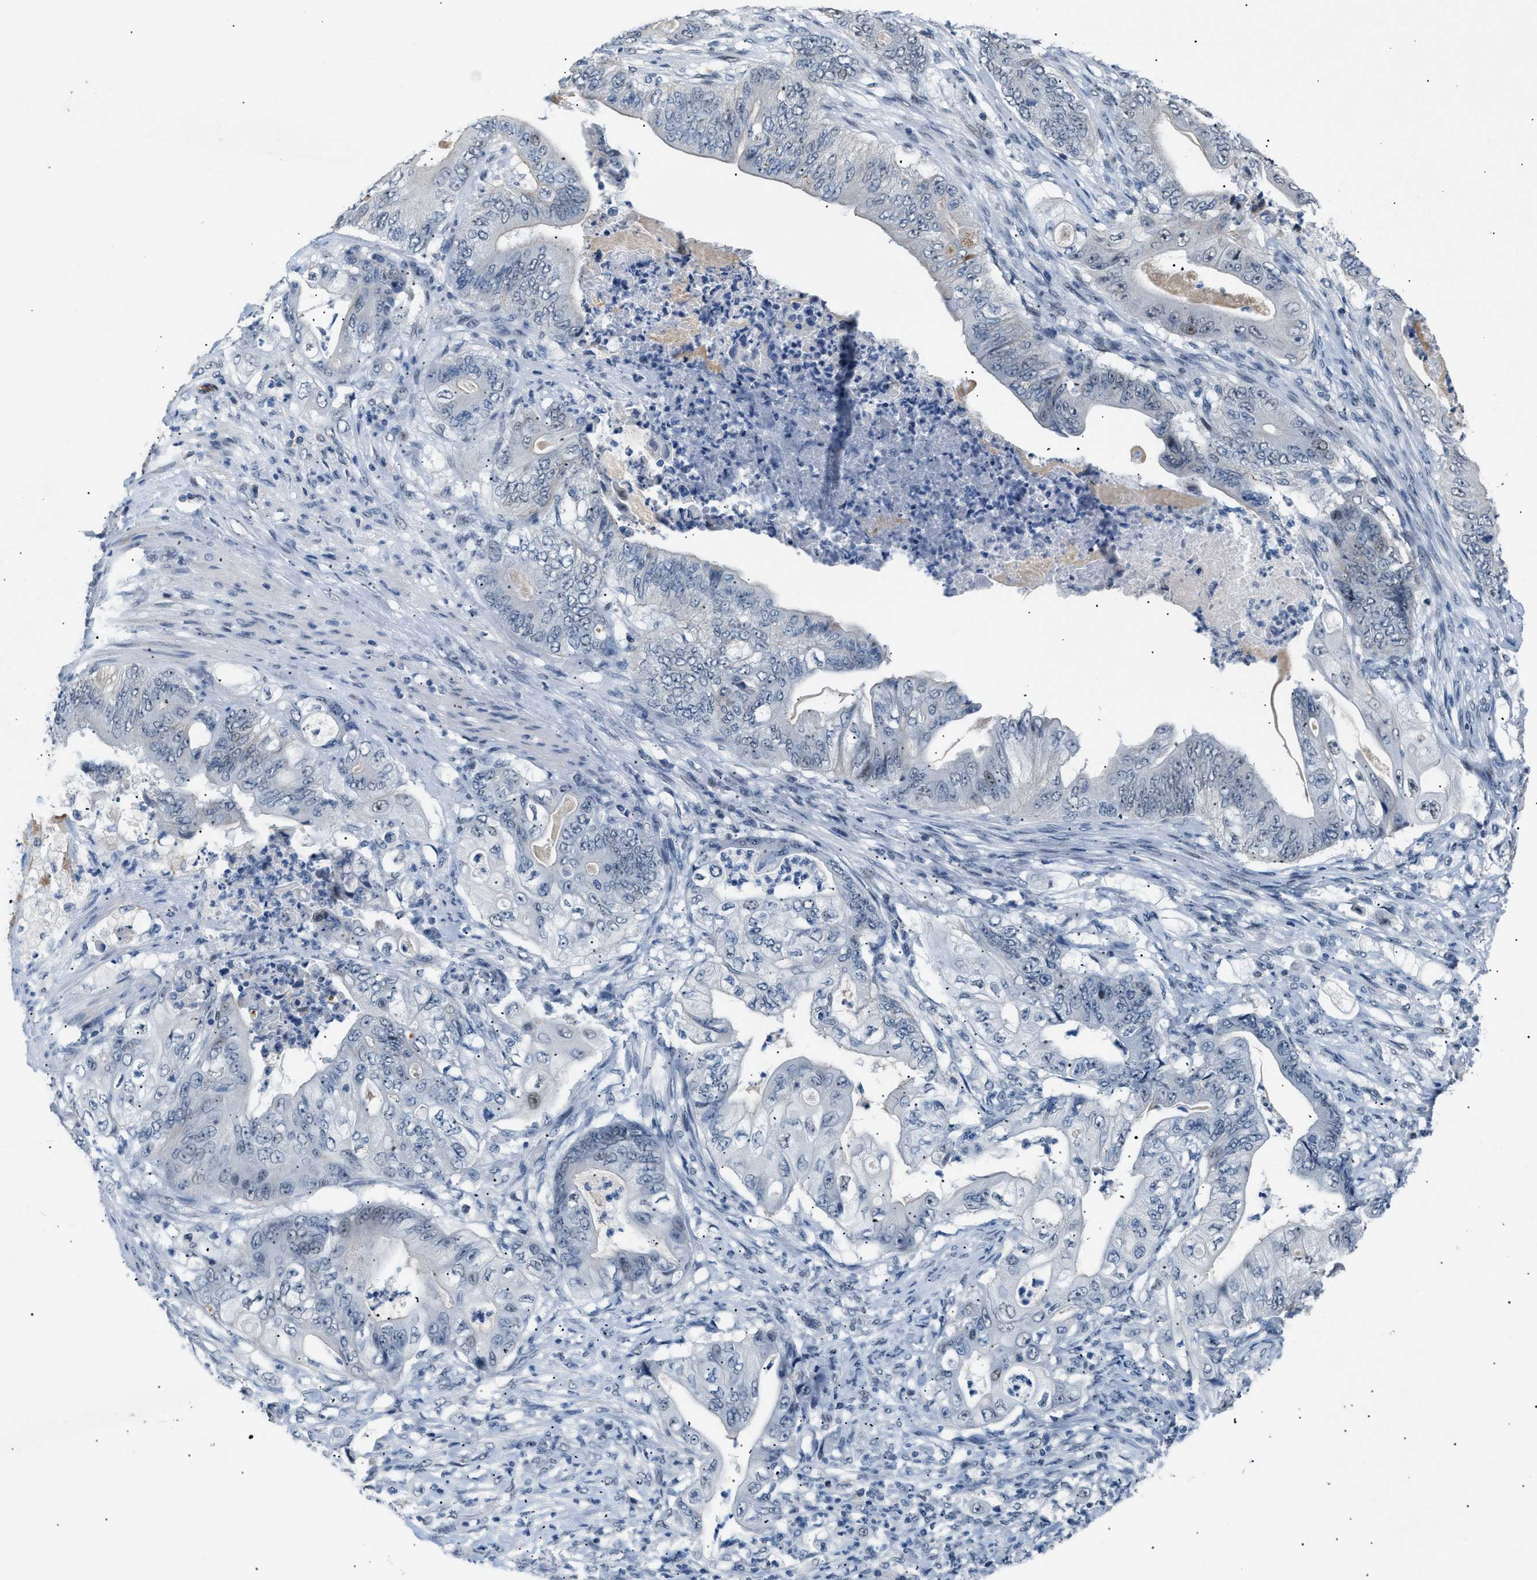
{"staining": {"intensity": "weak", "quantity": "<25%", "location": "nuclear"}, "tissue": "stomach cancer", "cell_type": "Tumor cells", "image_type": "cancer", "snomed": [{"axis": "morphology", "description": "Adenocarcinoma, NOS"}, {"axis": "topography", "description": "Stomach"}], "caption": "IHC image of neoplastic tissue: adenocarcinoma (stomach) stained with DAB reveals no significant protein expression in tumor cells.", "gene": "KCNC3", "patient": {"sex": "female", "age": 73}}